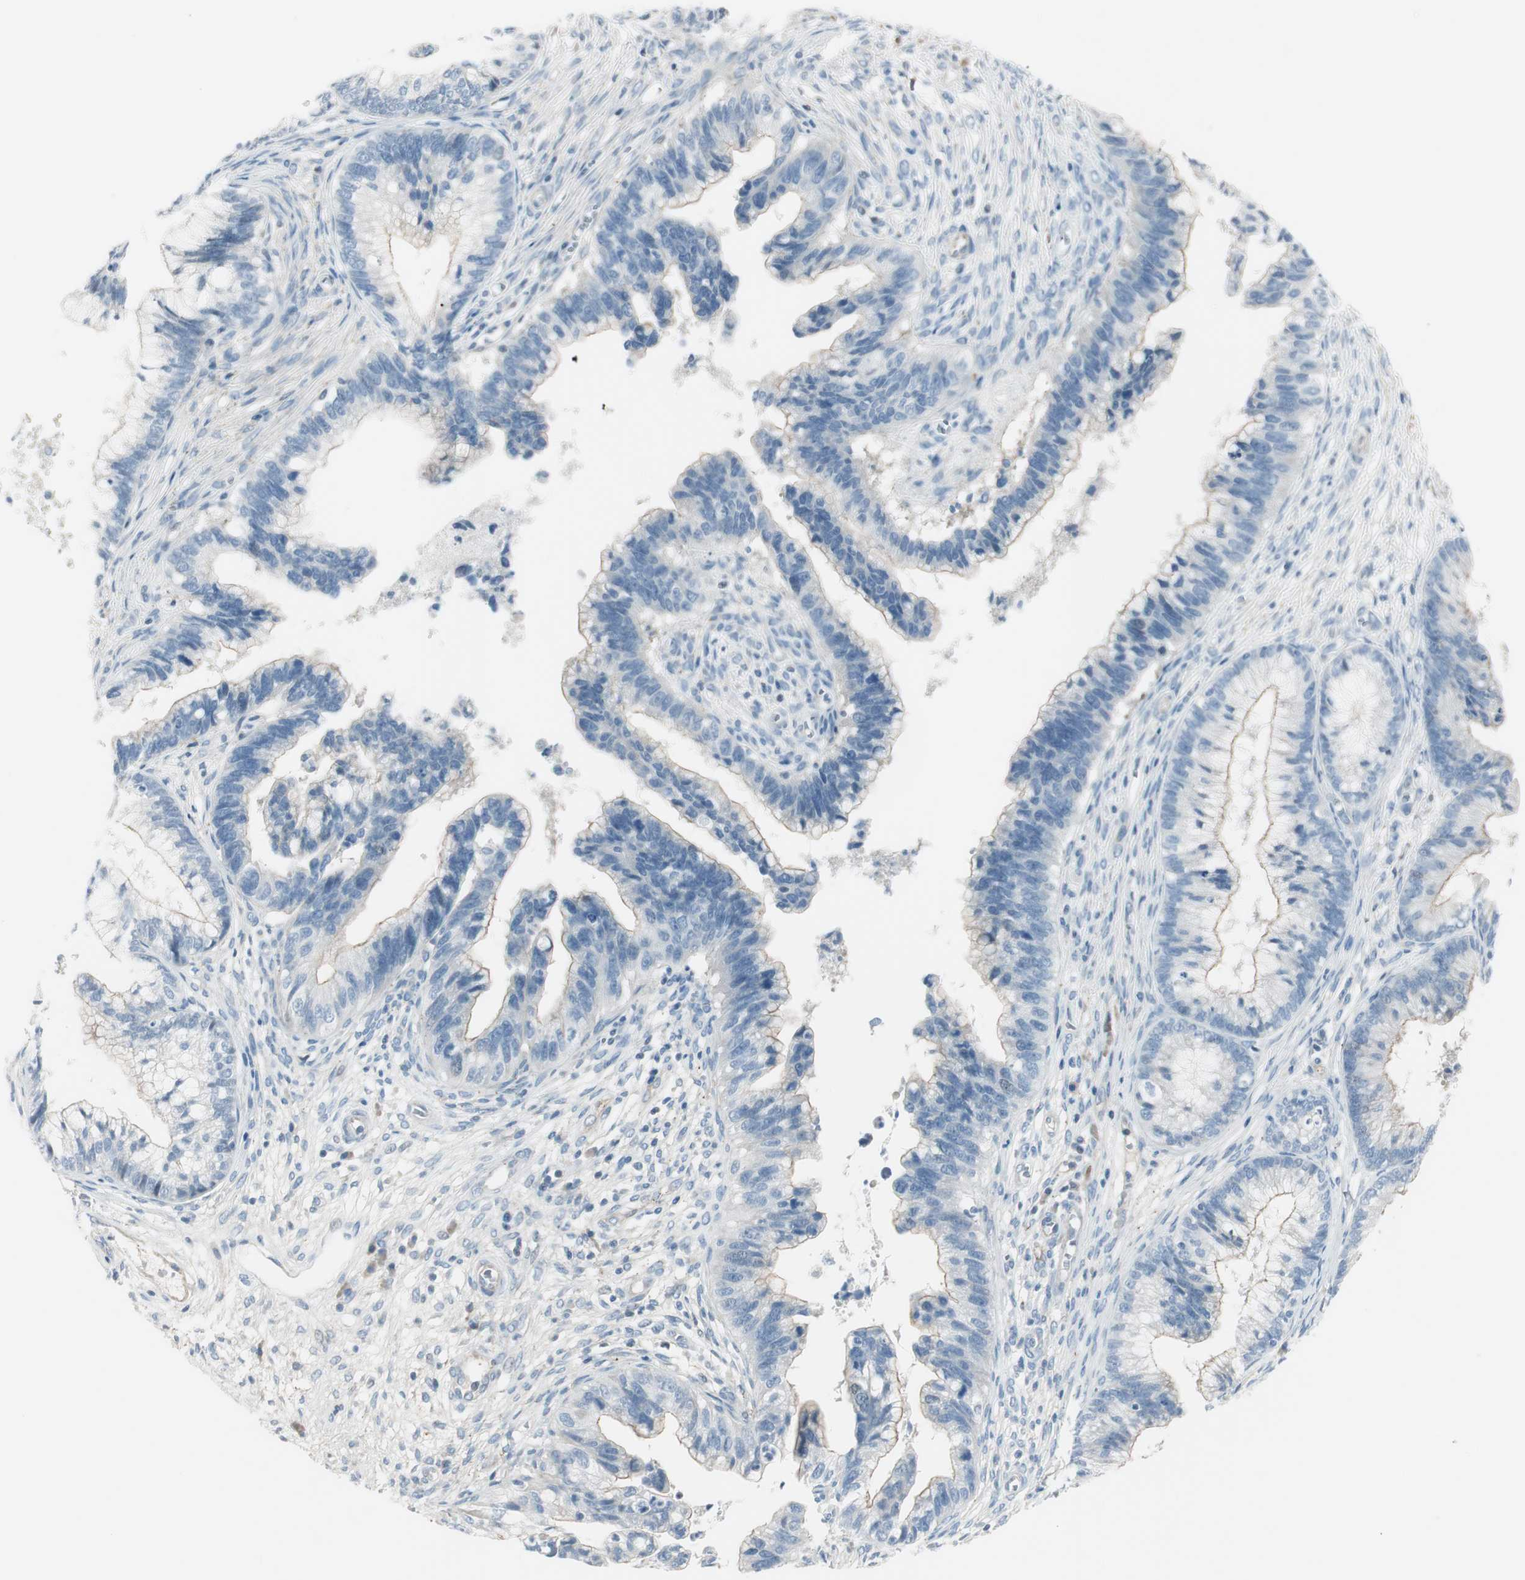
{"staining": {"intensity": "weak", "quantity": "<25%", "location": "cytoplasmic/membranous"}, "tissue": "cervical cancer", "cell_type": "Tumor cells", "image_type": "cancer", "snomed": [{"axis": "morphology", "description": "Adenocarcinoma, NOS"}, {"axis": "topography", "description": "Cervix"}], "caption": "A high-resolution image shows immunohistochemistry (IHC) staining of cervical cancer (adenocarcinoma), which demonstrates no significant expression in tumor cells.", "gene": "CACNA2D1", "patient": {"sex": "female", "age": 44}}